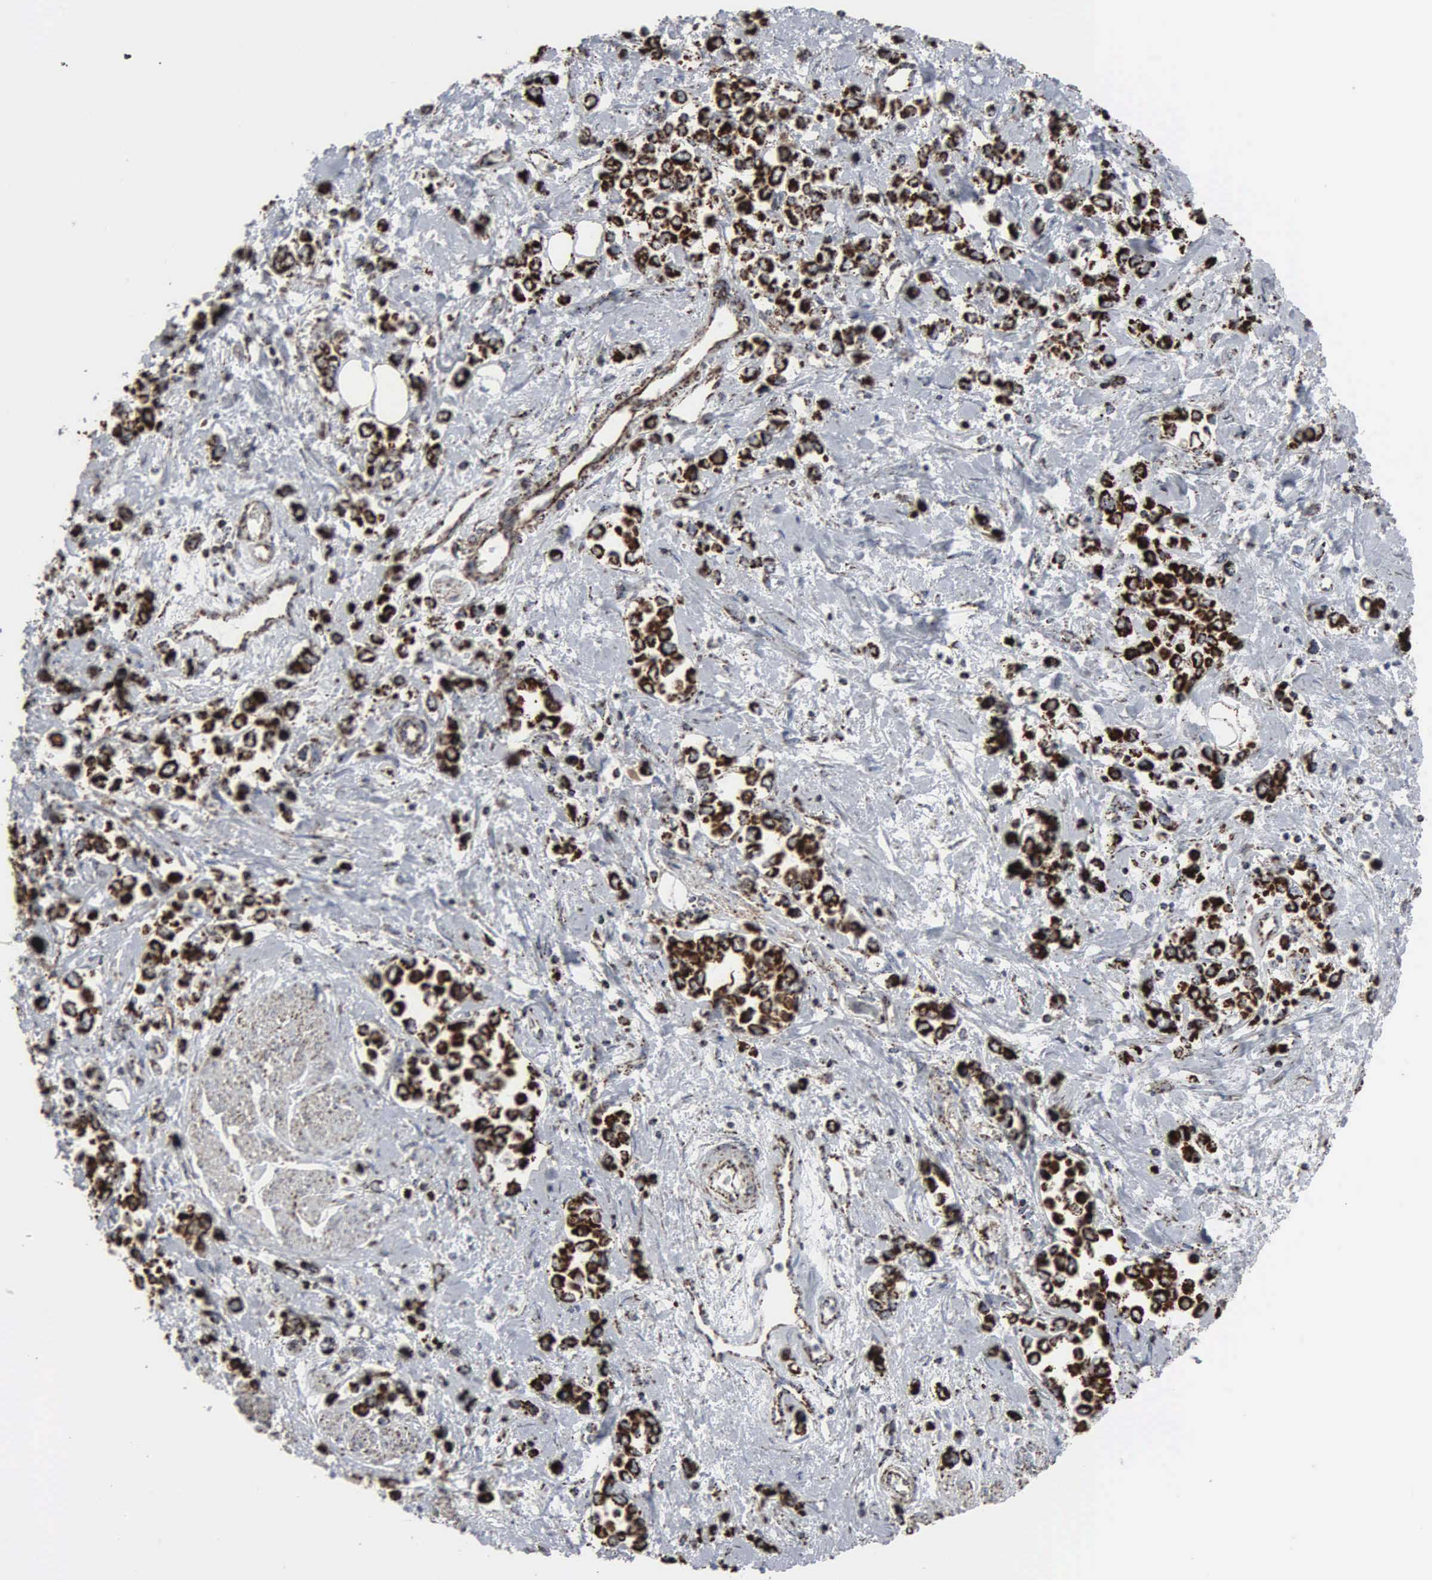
{"staining": {"intensity": "strong", "quantity": ">75%", "location": "cytoplasmic/membranous"}, "tissue": "stomach cancer", "cell_type": "Tumor cells", "image_type": "cancer", "snomed": [{"axis": "morphology", "description": "Adenocarcinoma, NOS"}, {"axis": "topography", "description": "Stomach, upper"}], "caption": "Strong cytoplasmic/membranous expression is seen in about >75% of tumor cells in stomach adenocarcinoma.", "gene": "HSPA9", "patient": {"sex": "male", "age": 76}}